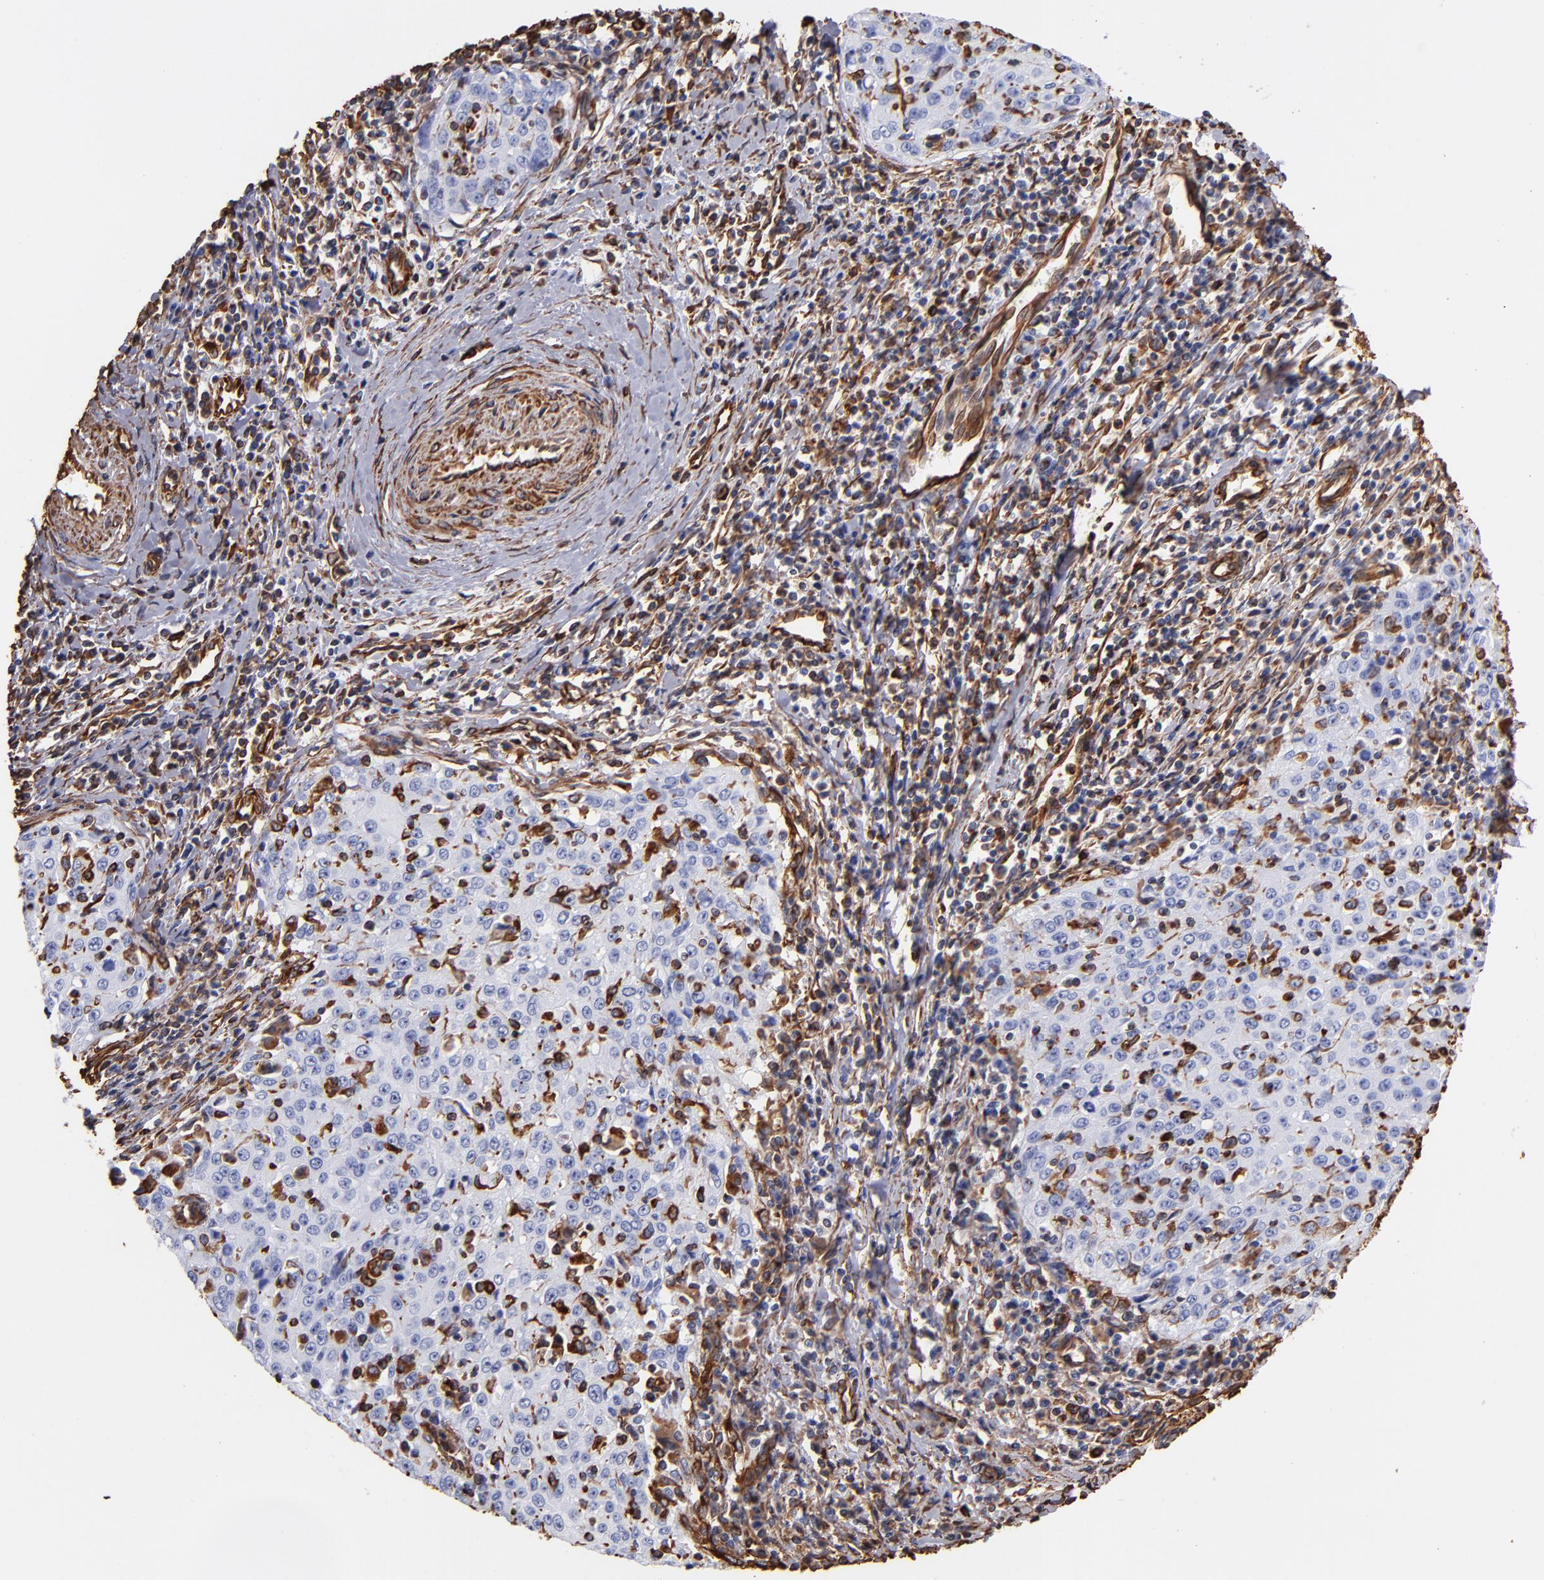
{"staining": {"intensity": "strong", "quantity": "<25%", "location": "cytoplasmic/membranous"}, "tissue": "cervical cancer", "cell_type": "Tumor cells", "image_type": "cancer", "snomed": [{"axis": "morphology", "description": "Squamous cell carcinoma, NOS"}, {"axis": "topography", "description": "Cervix"}], "caption": "IHC image of human squamous cell carcinoma (cervical) stained for a protein (brown), which reveals medium levels of strong cytoplasmic/membranous positivity in about <25% of tumor cells.", "gene": "VIM", "patient": {"sex": "female", "age": 27}}